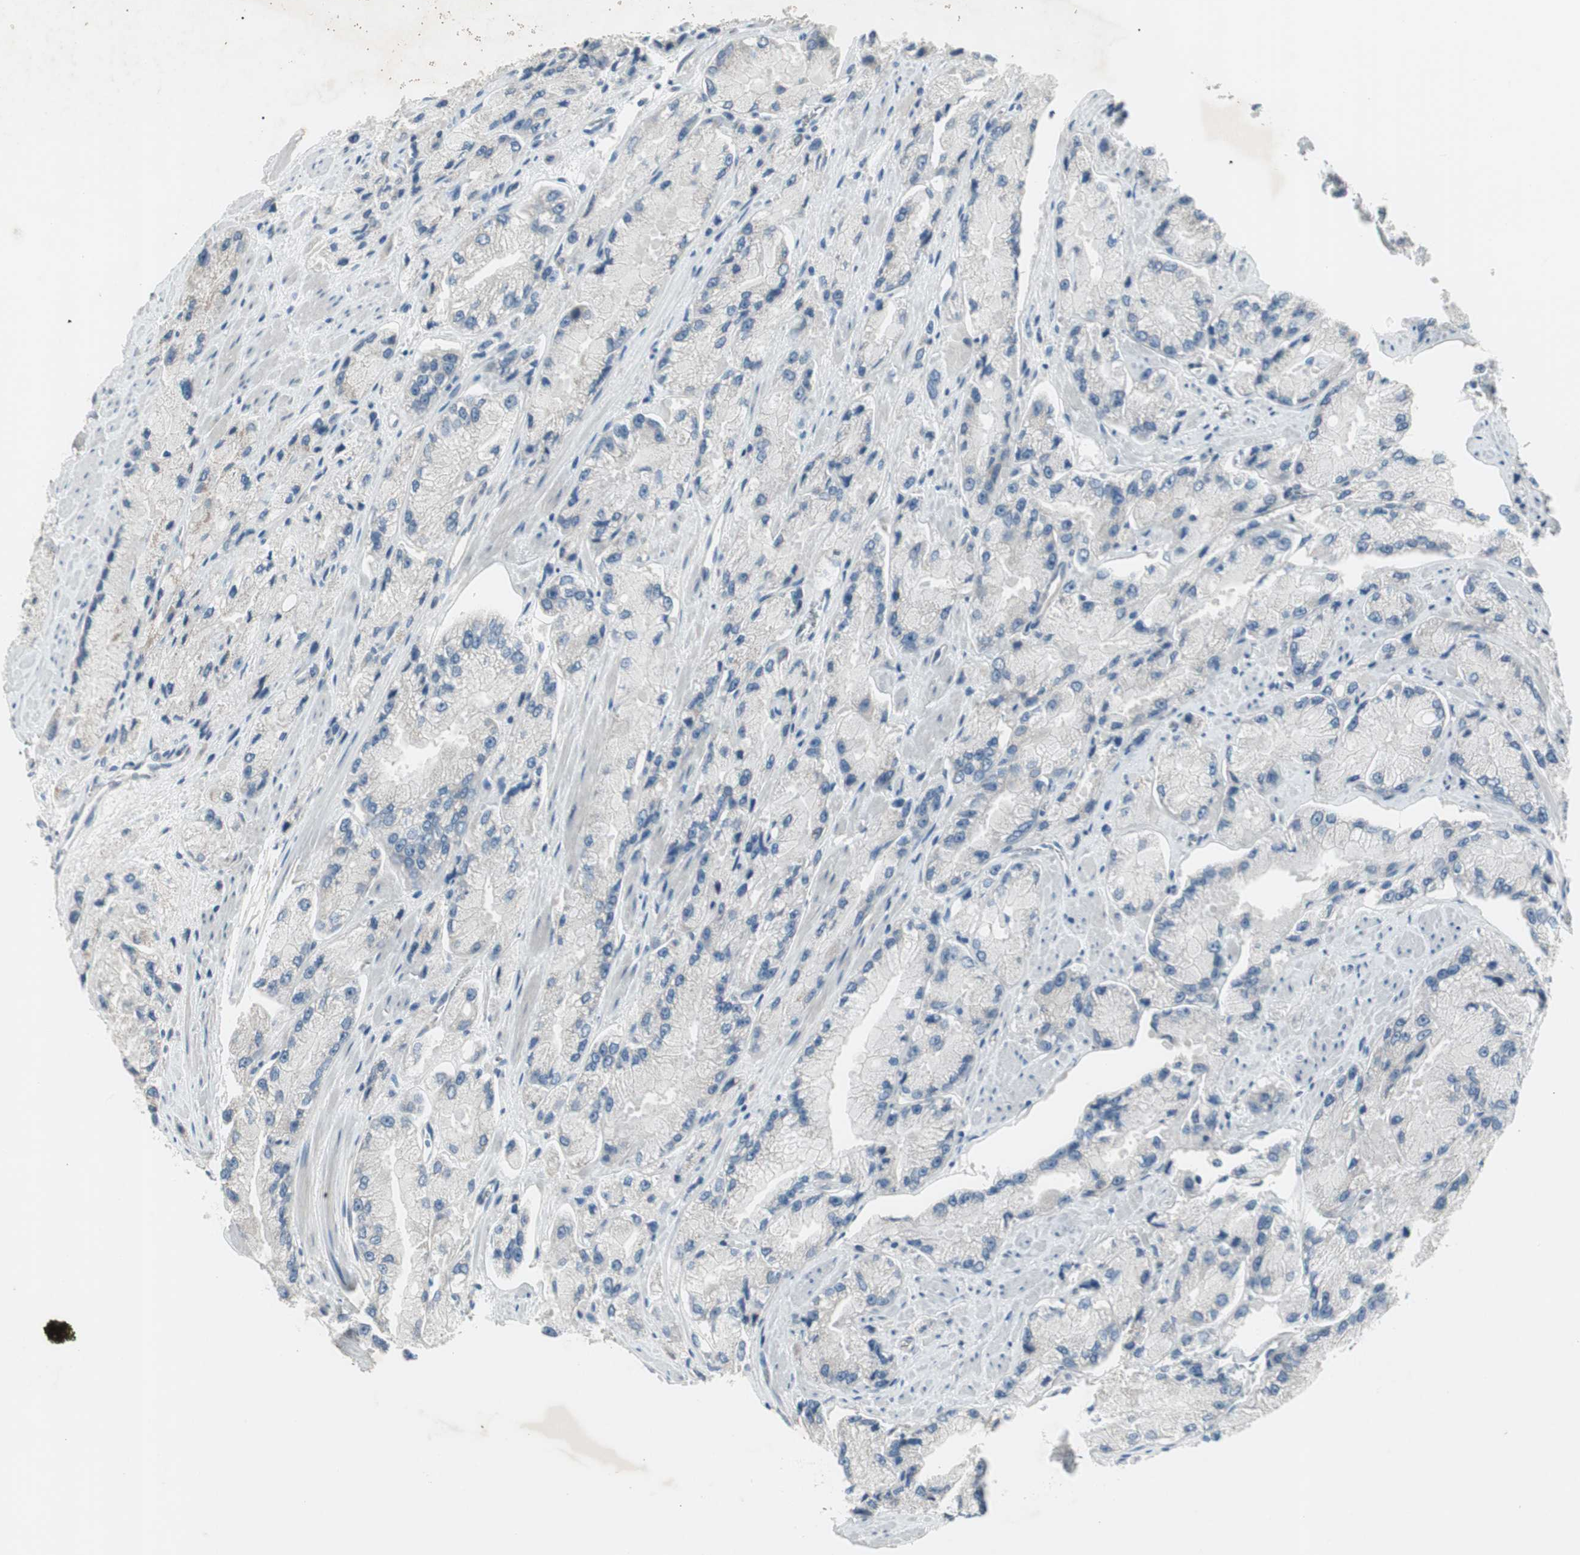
{"staining": {"intensity": "negative", "quantity": "none", "location": "none"}, "tissue": "prostate cancer", "cell_type": "Tumor cells", "image_type": "cancer", "snomed": [{"axis": "morphology", "description": "Adenocarcinoma, High grade"}, {"axis": "topography", "description": "Prostate"}], "caption": "Human prostate high-grade adenocarcinoma stained for a protein using immunohistochemistry (IHC) exhibits no staining in tumor cells.", "gene": "PRRG4", "patient": {"sex": "male", "age": 58}}